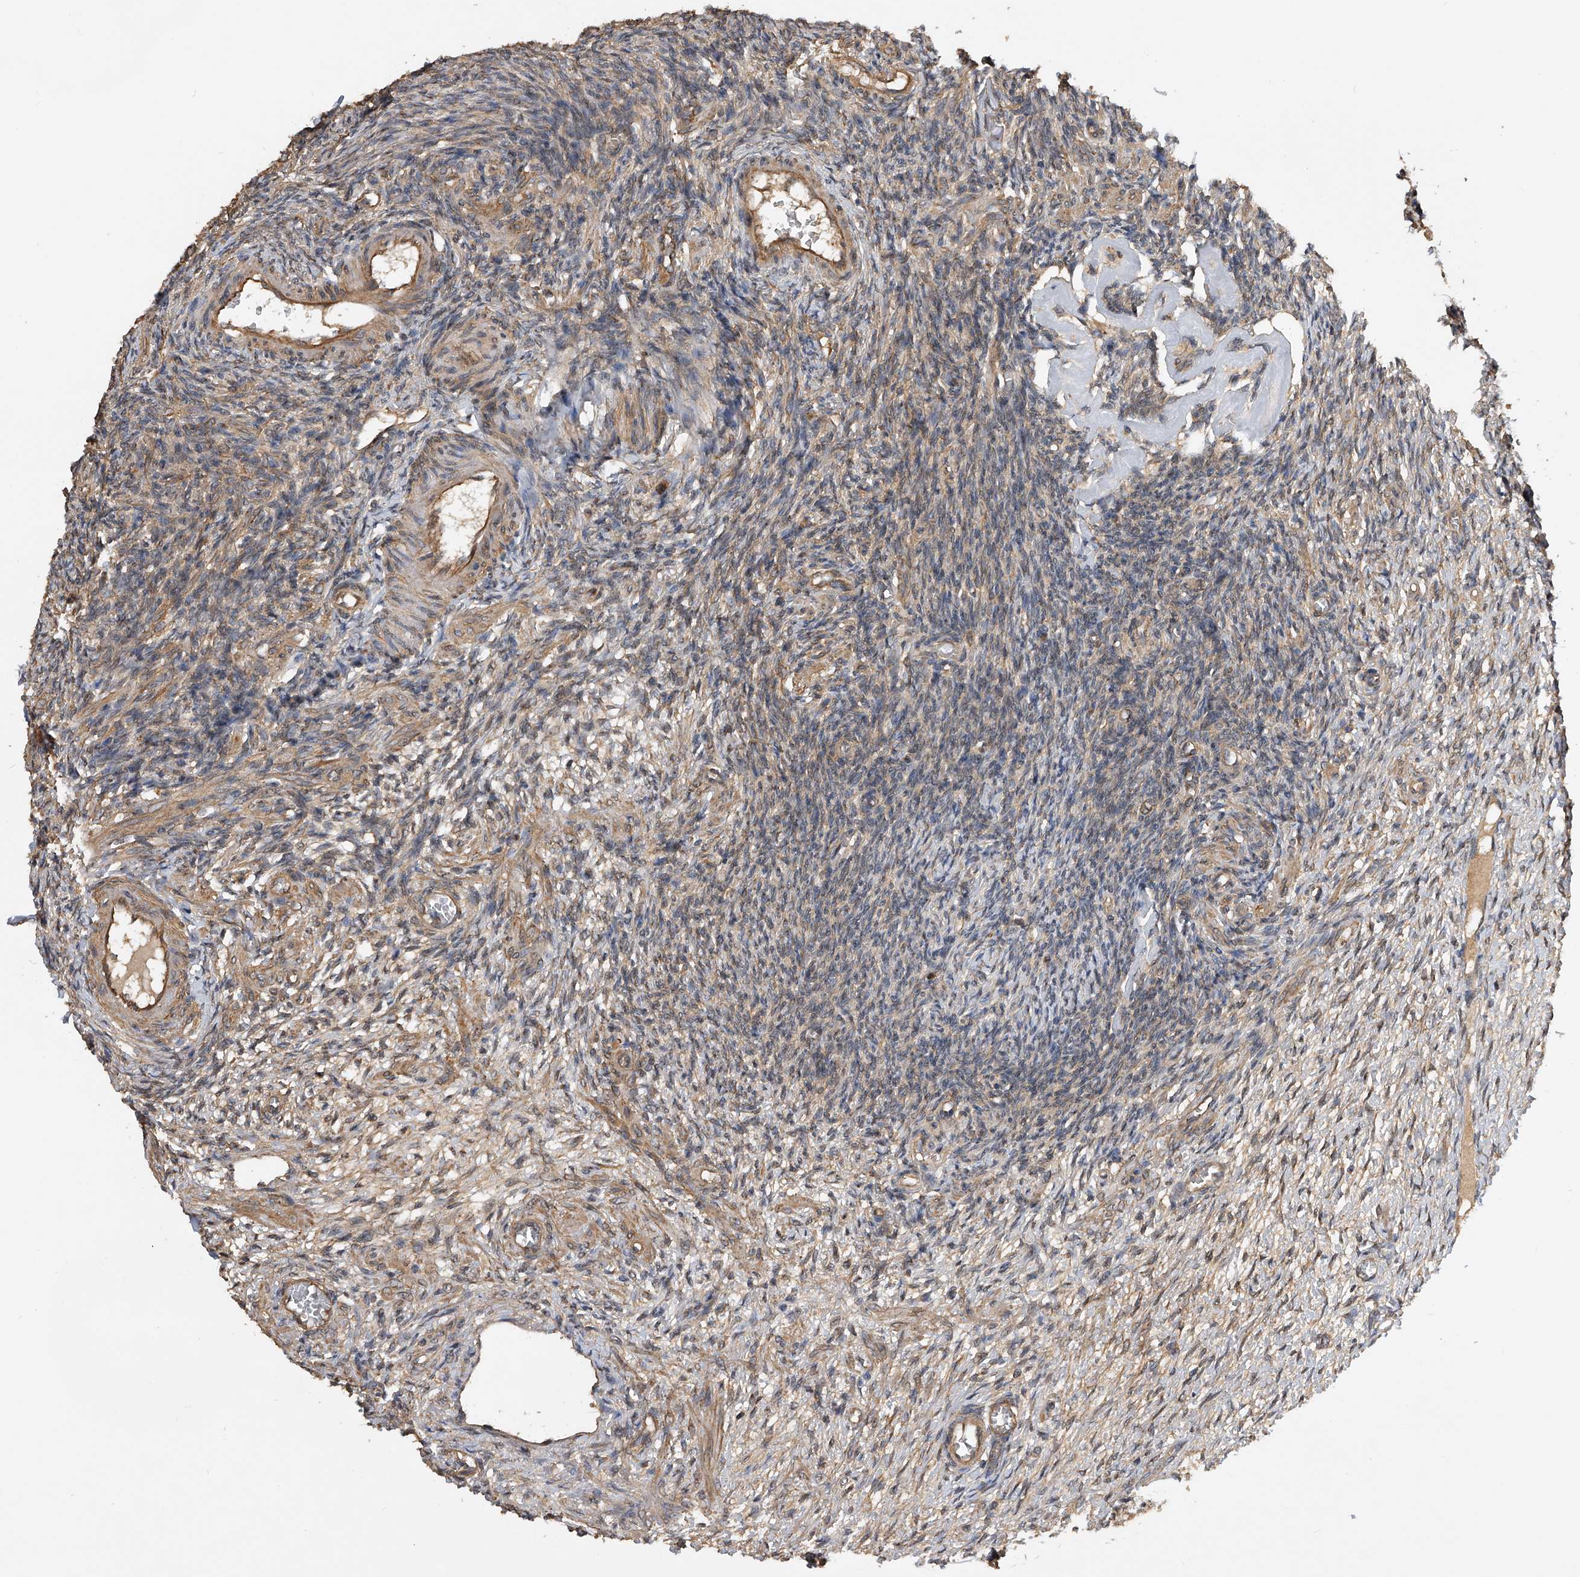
{"staining": {"intensity": "weak", "quantity": "25%-75%", "location": "cytoplasmic/membranous"}, "tissue": "ovary", "cell_type": "Follicle cells", "image_type": "normal", "snomed": [{"axis": "morphology", "description": "Normal tissue, NOS"}, {"axis": "topography", "description": "Ovary"}], "caption": "Unremarkable ovary shows weak cytoplasmic/membranous positivity in about 25%-75% of follicle cells, visualized by immunohistochemistry. (Stains: DAB in brown, nuclei in blue, Microscopy: brightfield microscopy at high magnification).", "gene": "PTPRA", "patient": {"sex": "female", "age": 27}}